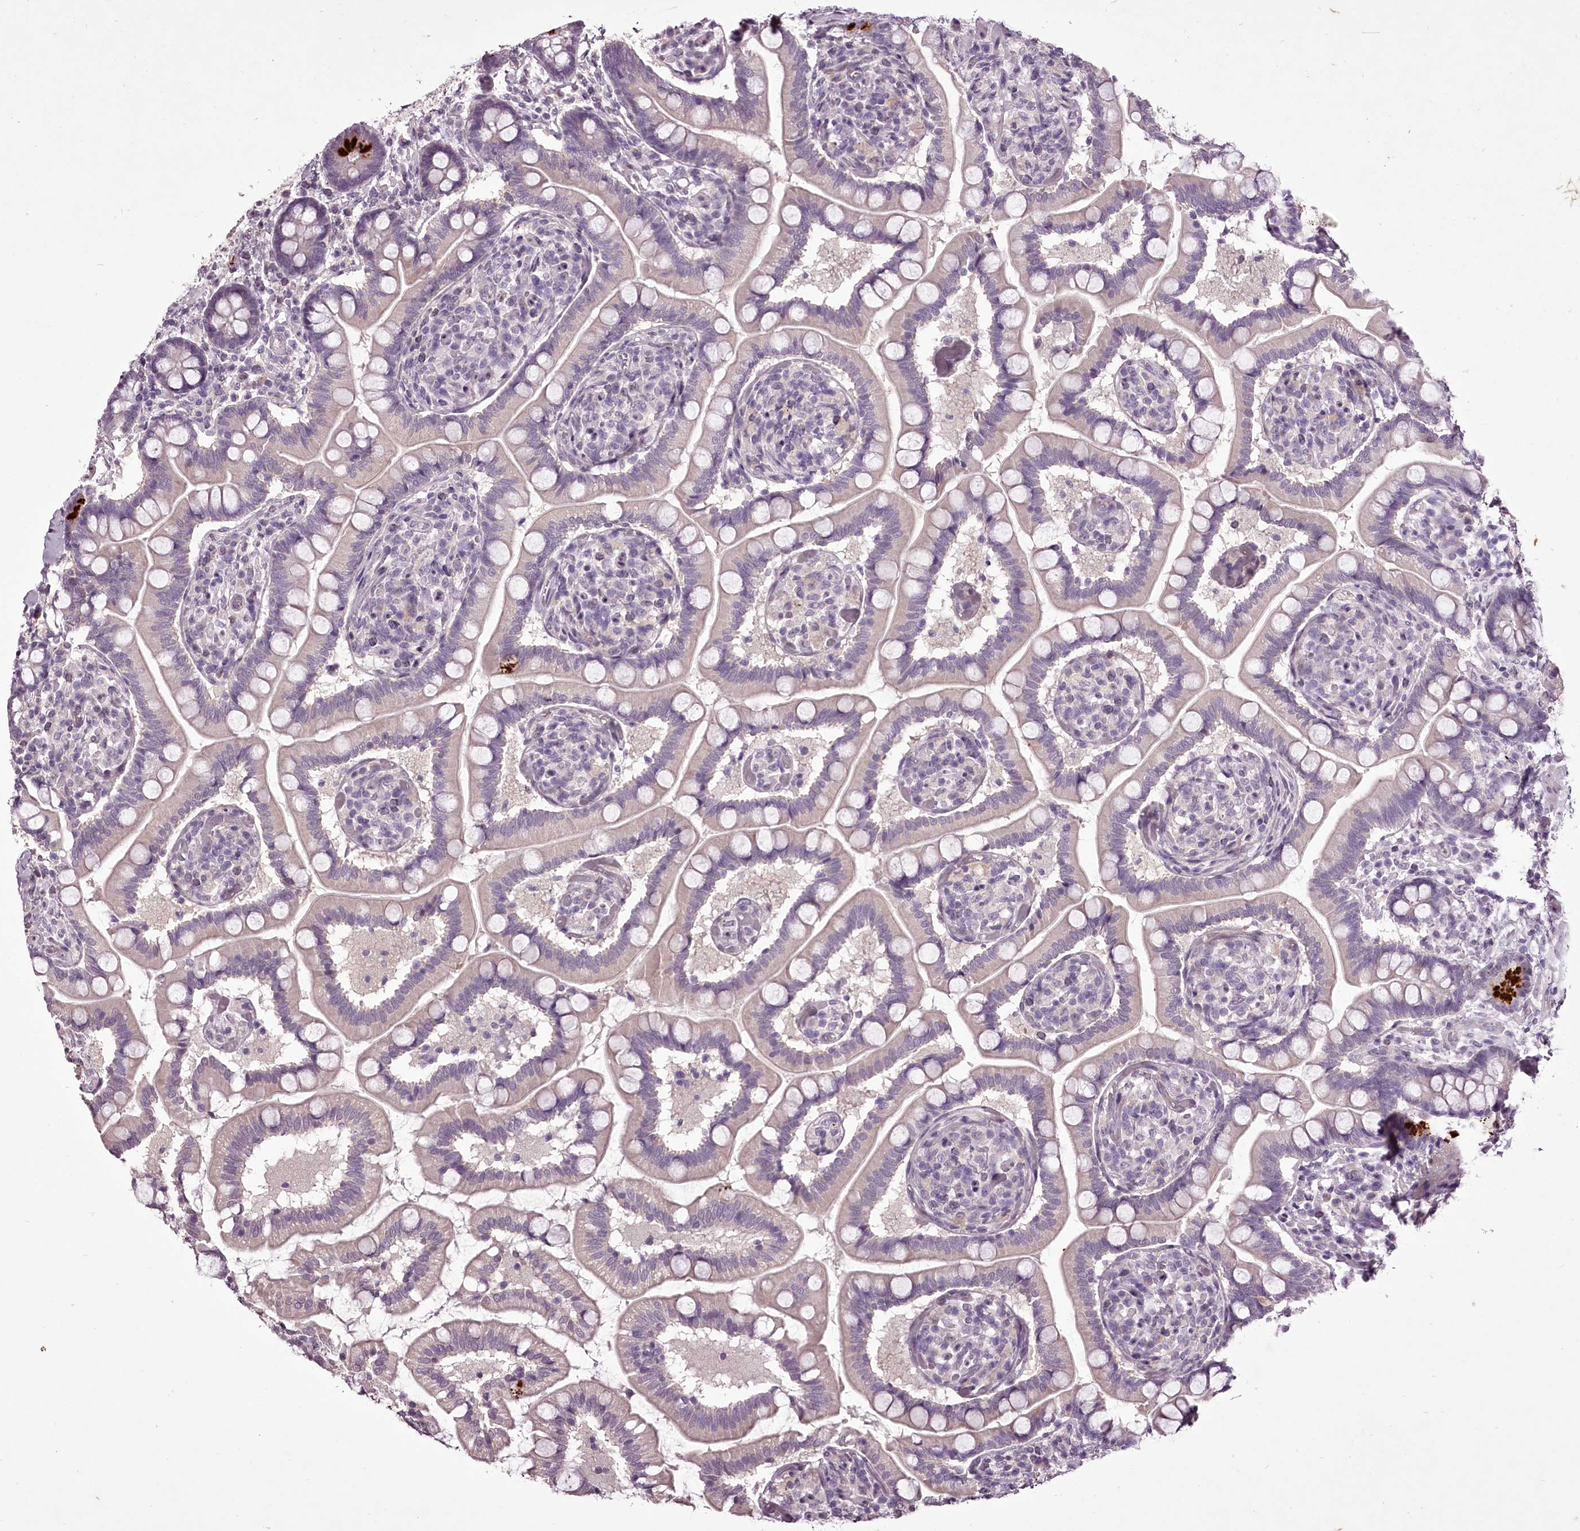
{"staining": {"intensity": "weak", "quantity": "25%-75%", "location": "cytoplasmic/membranous"}, "tissue": "small intestine", "cell_type": "Glandular cells", "image_type": "normal", "snomed": [{"axis": "morphology", "description": "Normal tissue, NOS"}, {"axis": "topography", "description": "Small intestine"}], "caption": "Immunohistochemical staining of normal small intestine exhibits 25%-75% levels of weak cytoplasmic/membranous protein expression in about 25%-75% of glandular cells.", "gene": "C1orf56", "patient": {"sex": "female", "age": 64}}